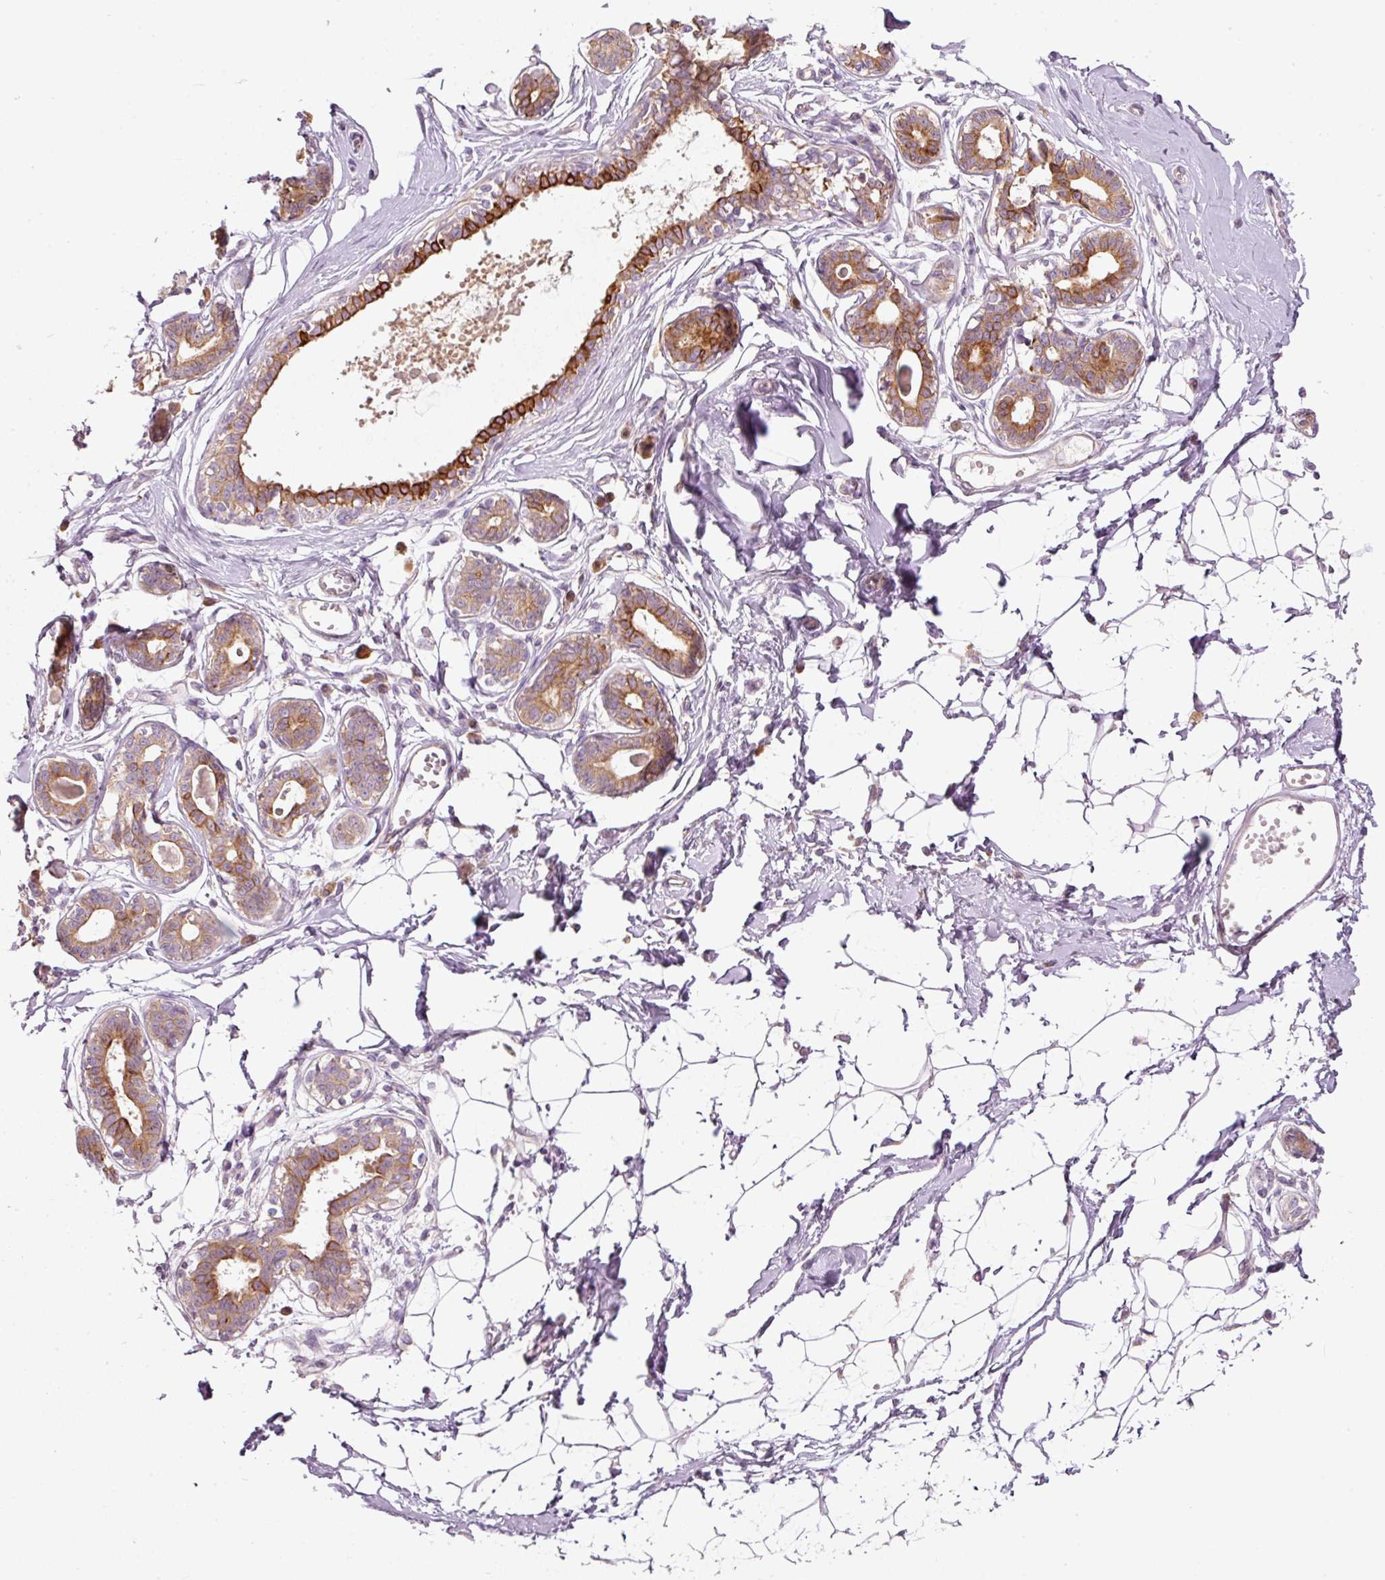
{"staining": {"intensity": "negative", "quantity": "none", "location": "none"}, "tissue": "breast", "cell_type": "Adipocytes", "image_type": "normal", "snomed": [{"axis": "morphology", "description": "Normal tissue, NOS"}, {"axis": "topography", "description": "Breast"}], "caption": "A micrograph of human breast is negative for staining in adipocytes. (Stains: DAB (3,3'-diaminobenzidine) immunohistochemistry (IHC) with hematoxylin counter stain, Microscopy: brightfield microscopy at high magnification).", "gene": "MAP10", "patient": {"sex": "female", "age": 45}}